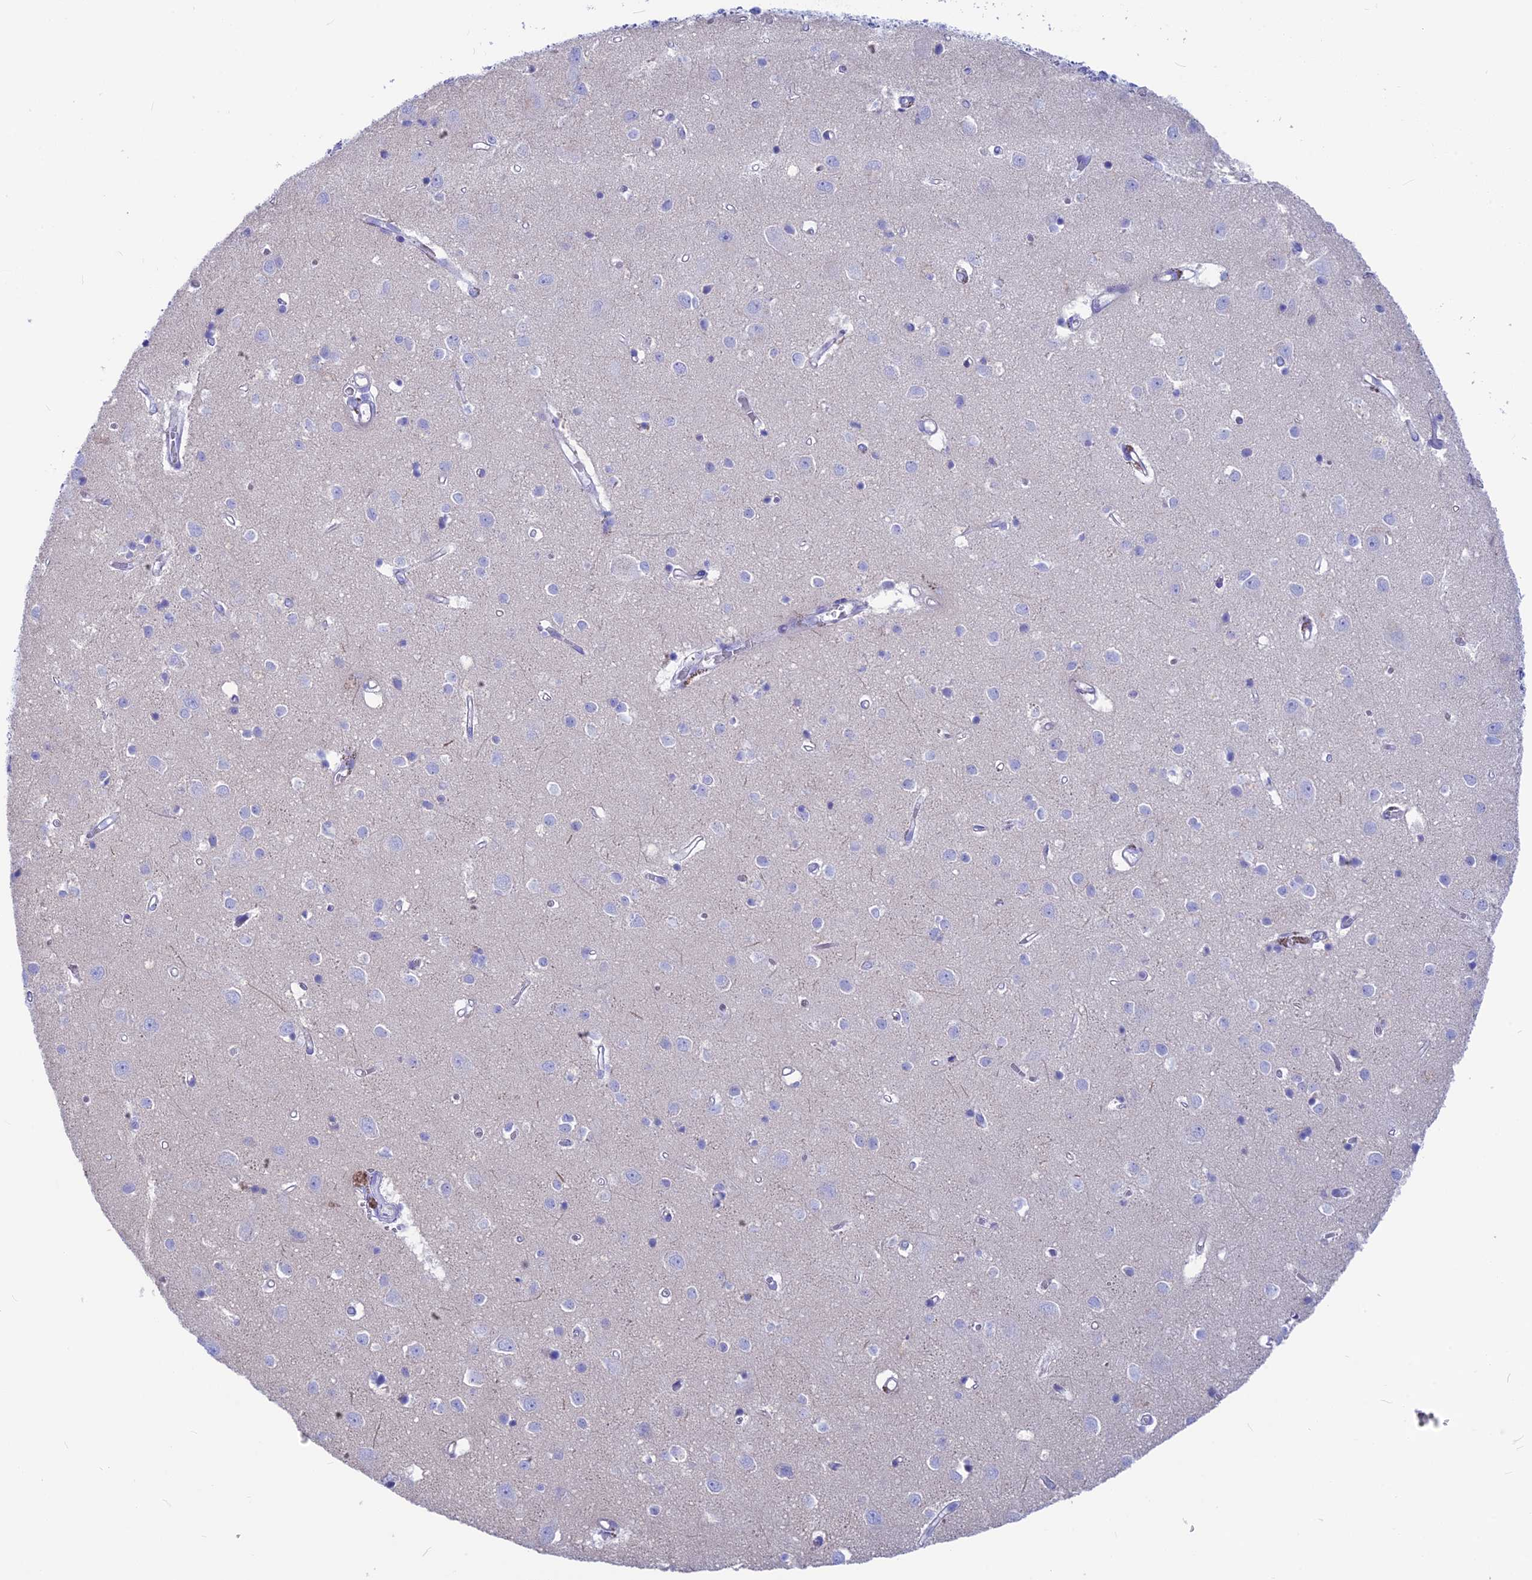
{"staining": {"intensity": "negative", "quantity": "none", "location": "none"}, "tissue": "cerebral cortex", "cell_type": "Endothelial cells", "image_type": "normal", "snomed": [{"axis": "morphology", "description": "Normal tissue, NOS"}, {"axis": "topography", "description": "Cerebral cortex"}], "caption": "High power microscopy histopathology image of an IHC image of normal cerebral cortex, revealing no significant positivity in endothelial cells.", "gene": "GNGT2", "patient": {"sex": "female", "age": 64}}